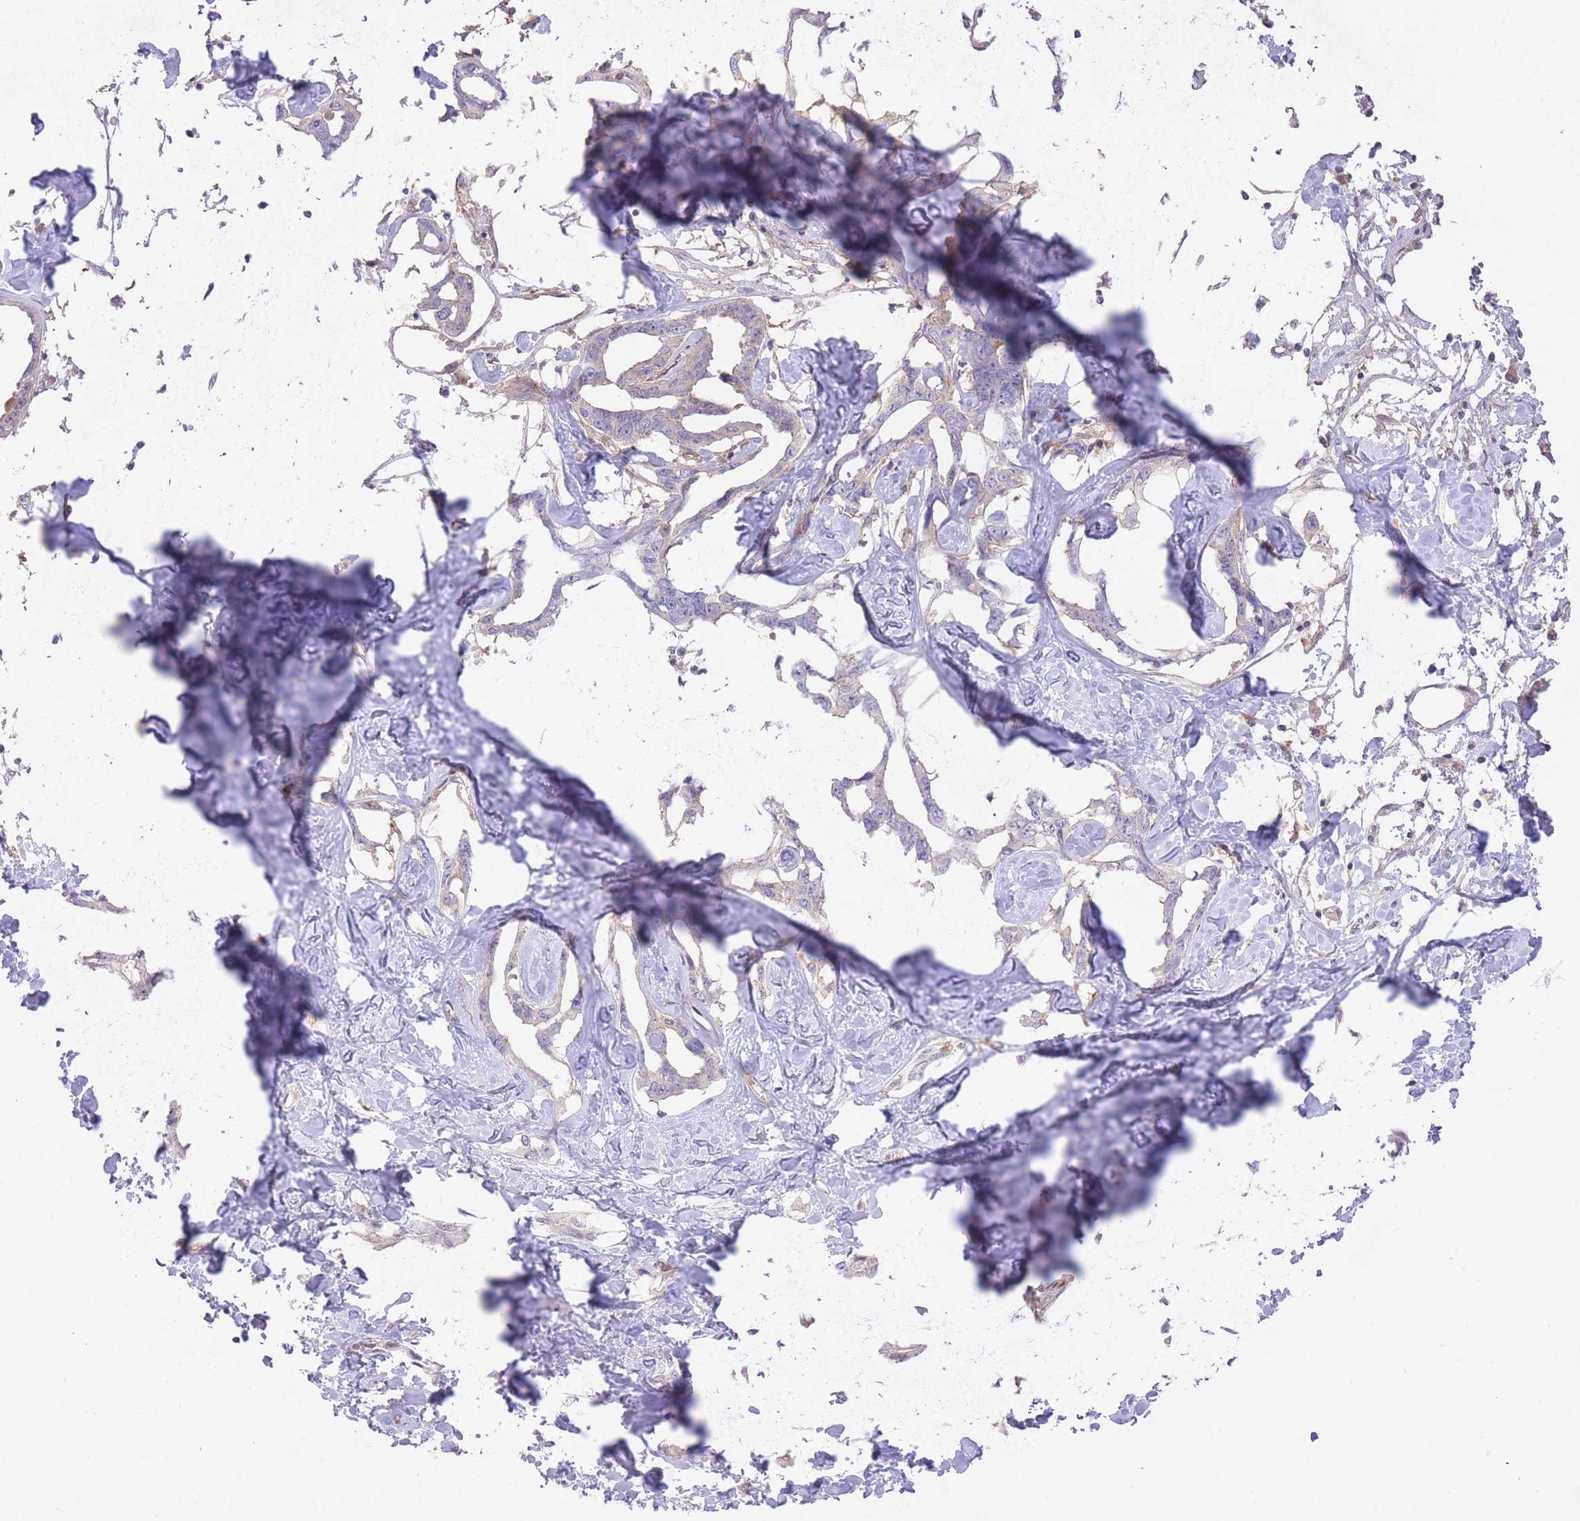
{"staining": {"intensity": "negative", "quantity": "none", "location": "none"}, "tissue": "liver cancer", "cell_type": "Tumor cells", "image_type": "cancer", "snomed": [{"axis": "morphology", "description": "Cholangiocarcinoma"}, {"axis": "topography", "description": "Liver"}], "caption": "Tumor cells are negative for brown protein staining in liver cancer.", "gene": "PREP", "patient": {"sex": "male", "age": 59}}